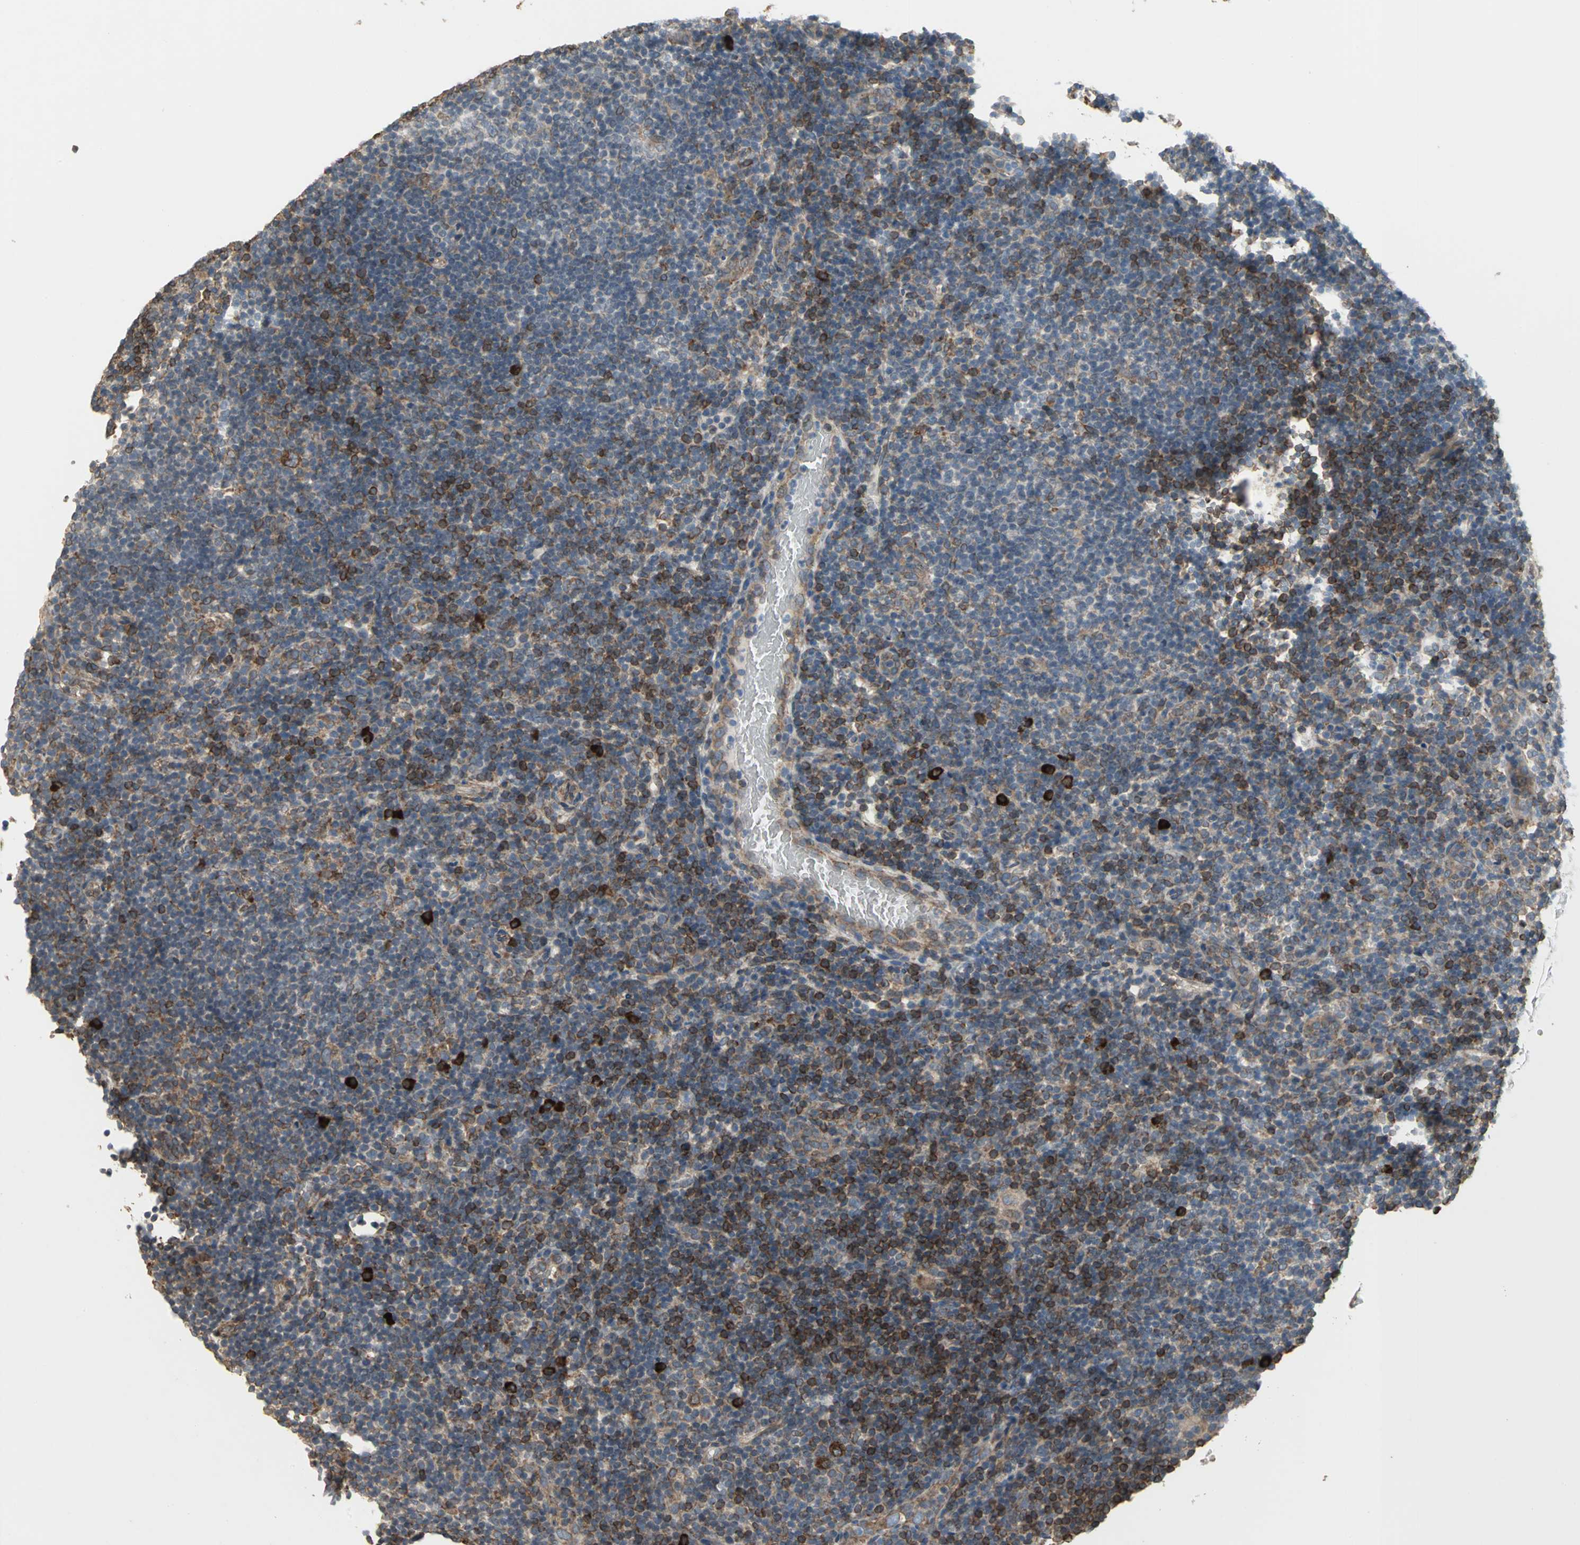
{"staining": {"intensity": "moderate", "quantity": "25%-75%", "location": "cytoplasmic/membranous"}, "tissue": "lymphoma", "cell_type": "Tumor cells", "image_type": "cancer", "snomed": [{"axis": "morphology", "description": "Hodgkin's disease, NOS"}, {"axis": "topography", "description": "Lymph node"}], "caption": "Protein analysis of lymphoma tissue demonstrates moderate cytoplasmic/membranous positivity in approximately 25%-75% of tumor cells.", "gene": "SYVN1", "patient": {"sex": "female", "age": 57}}